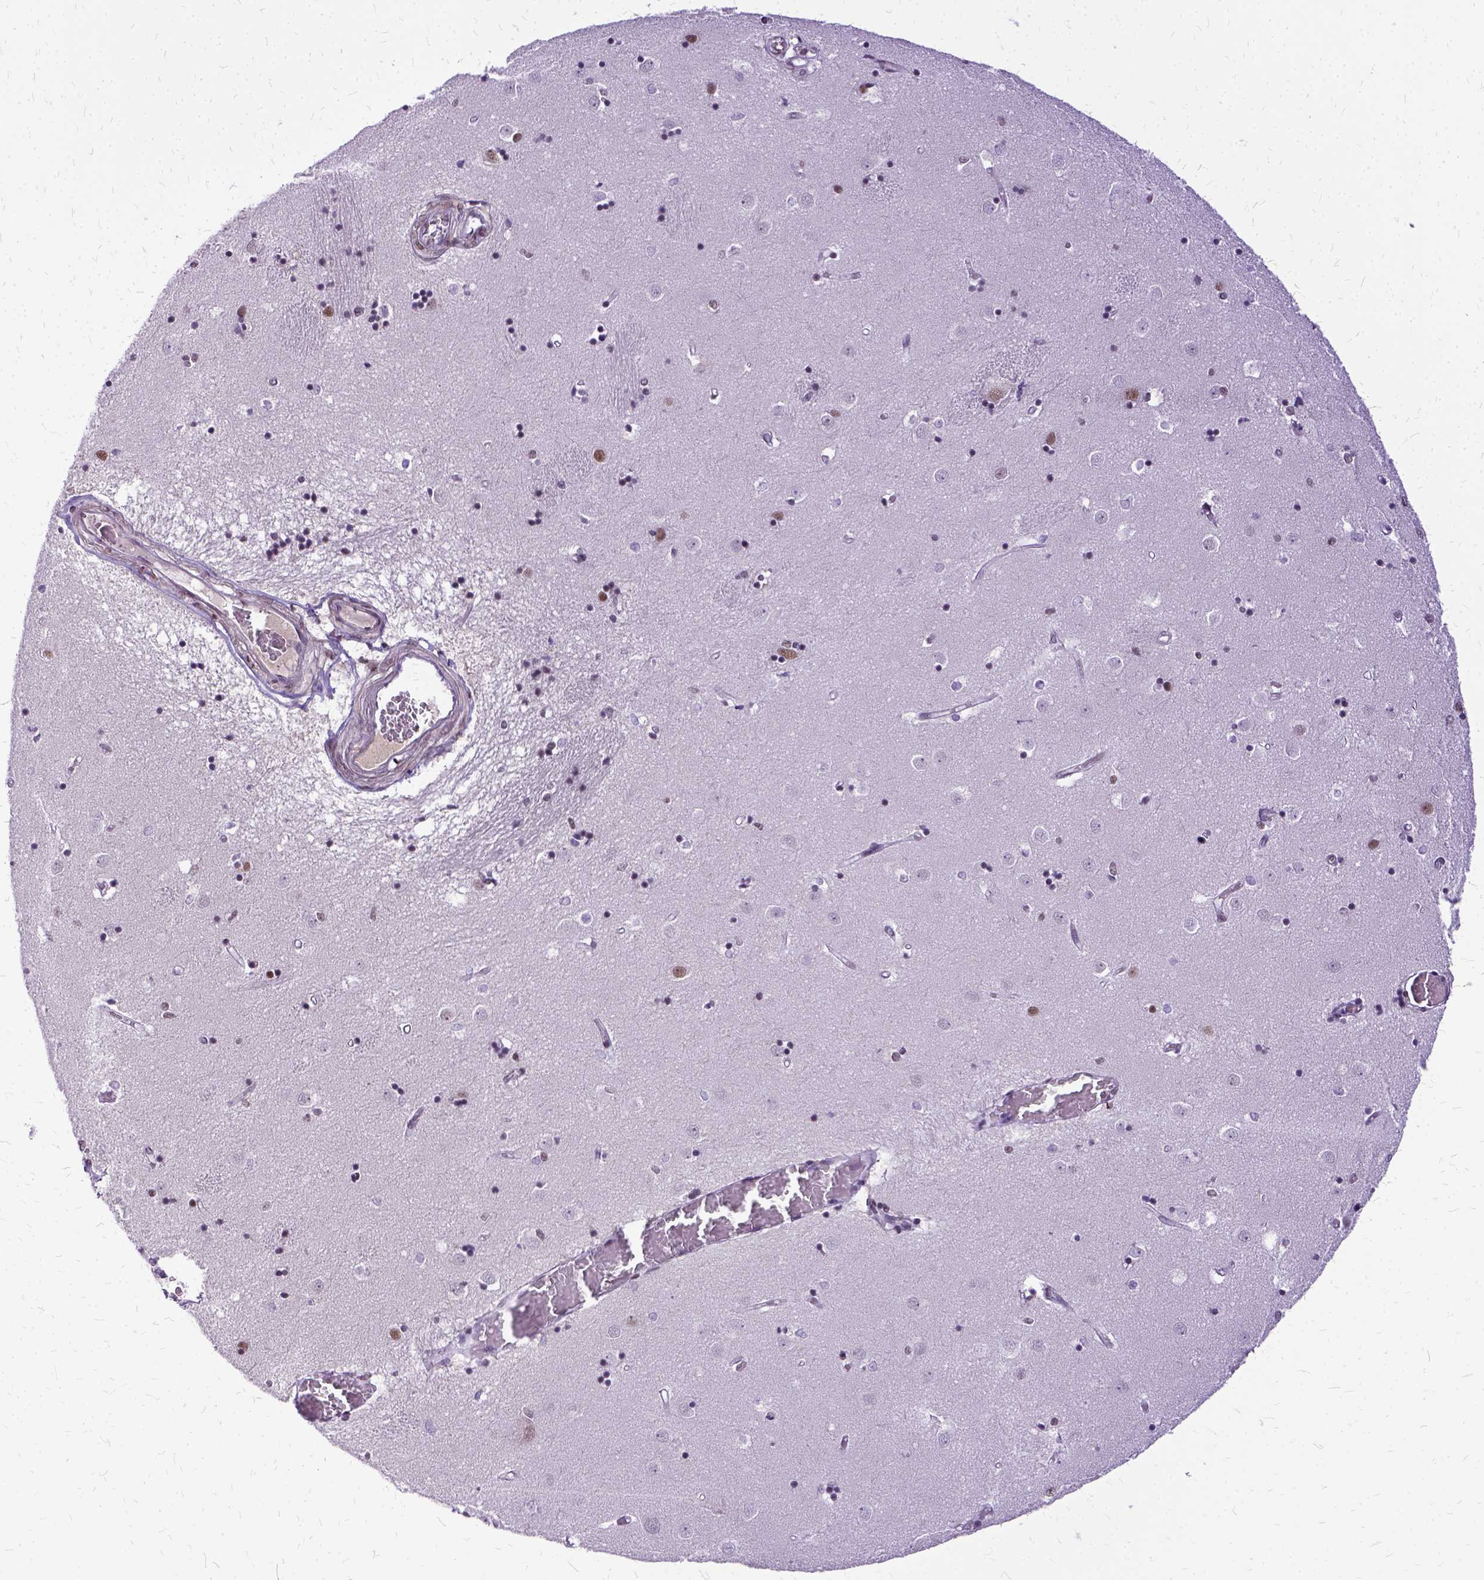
{"staining": {"intensity": "moderate", "quantity": "<25%", "location": "nuclear"}, "tissue": "caudate", "cell_type": "Glial cells", "image_type": "normal", "snomed": [{"axis": "morphology", "description": "Normal tissue, NOS"}, {"axis": "topography", "description": "Lateral ventricle wall"}], "caption": "Caudate stained with a brown dye demonstrates moderate nuclear positive expression in approximately <25% of glial cells.", "gene": "SETD1A", "patient": {"sex": "male", "age": 54}}